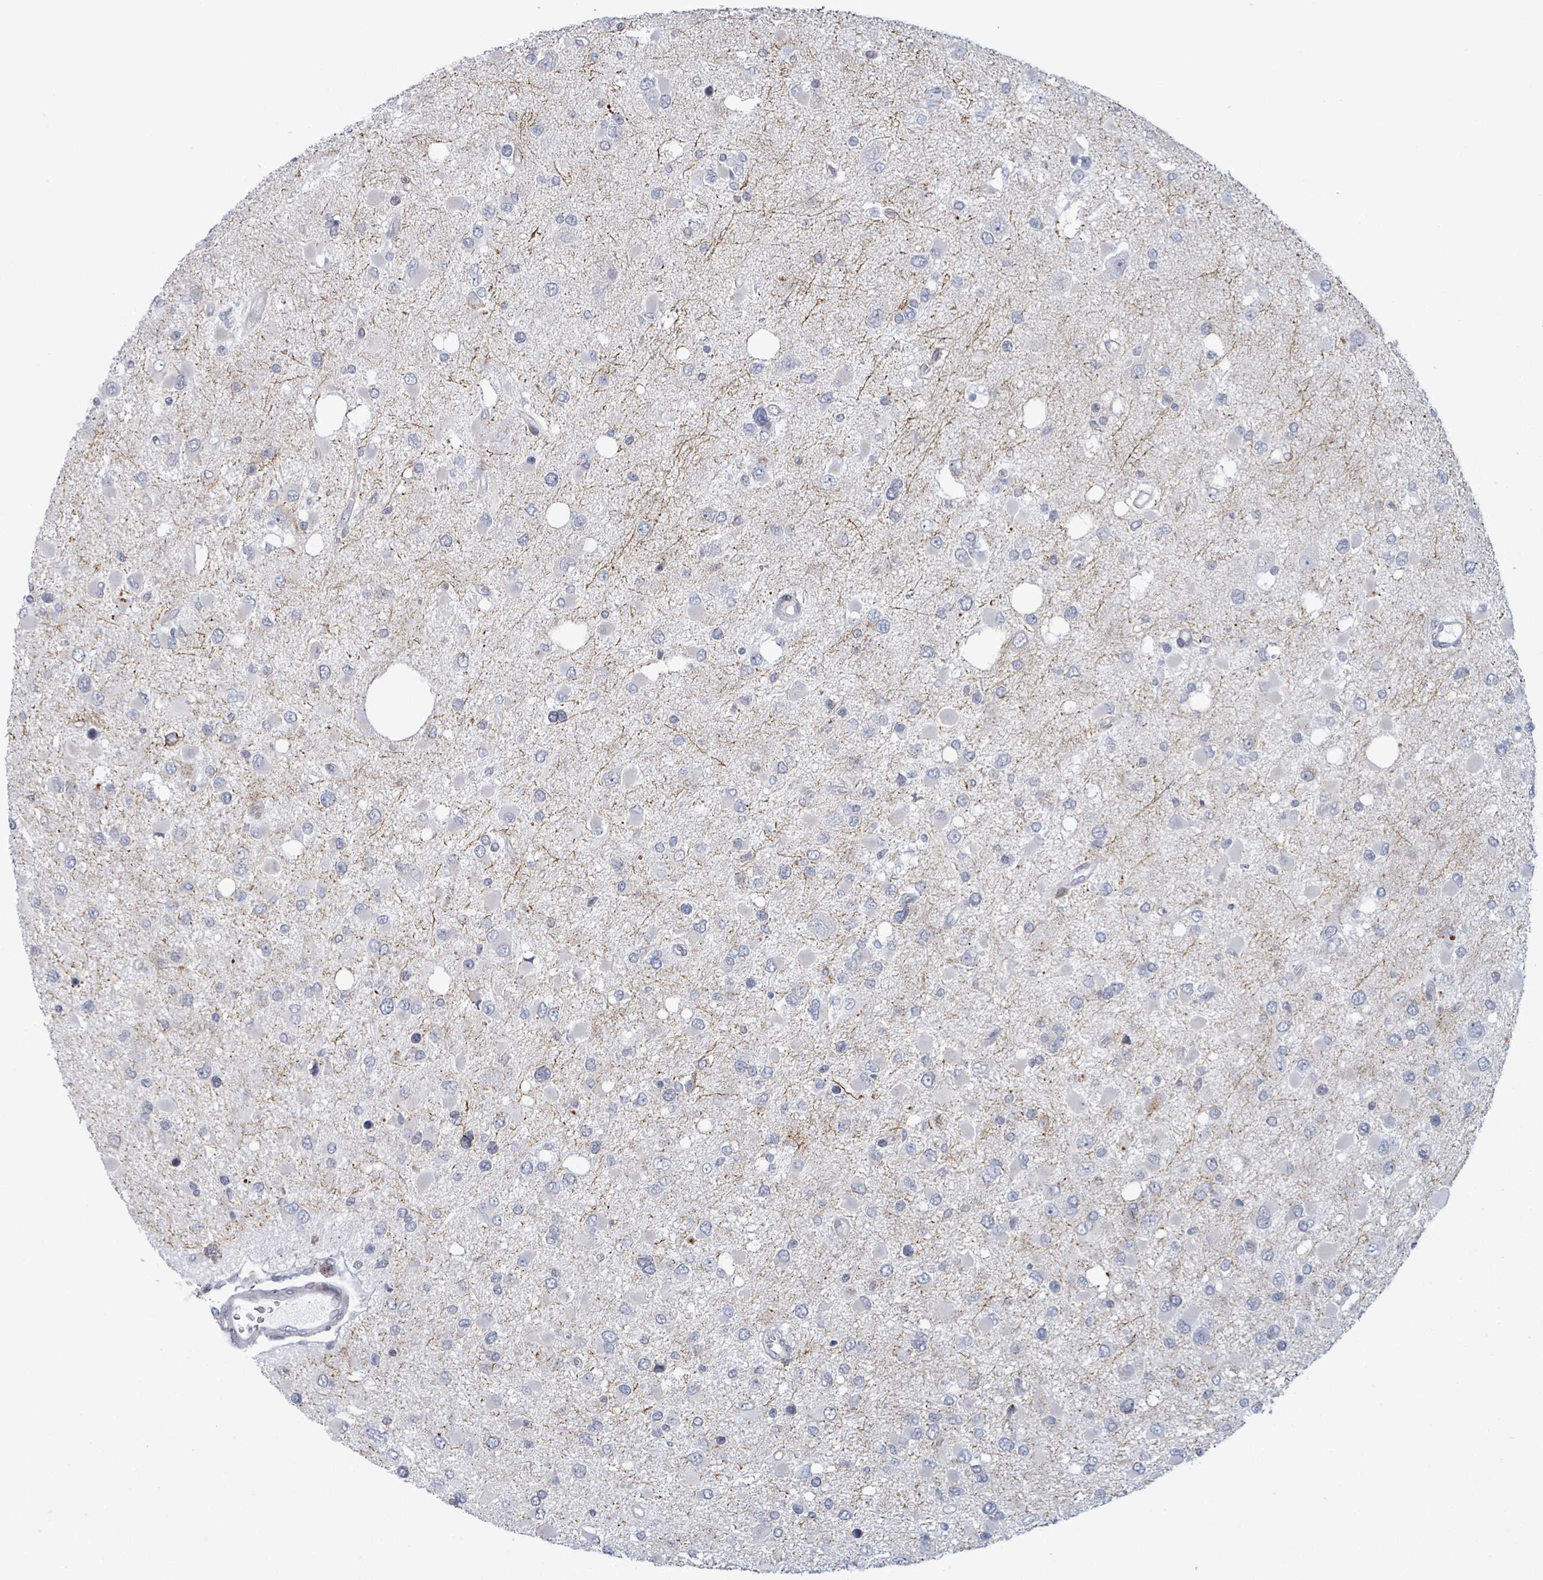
{"staining": {"intensity": "negative", "quantity": "none", "location": "none"}, "tissue": "glioma", "cell_type": "Tumor cells", "image_type": "cancer", "snomed": [{"axis": "morphology", "description": "Glioma, malignant, High grade"}, {"axis": "topography", "description": "Brain"}], "caption": "Glioma was stained to show a protein in brown. There is no significant expression in tumor cells.", "gene": "FNDC4", "patient": {"sex": "male", "age": 53}}